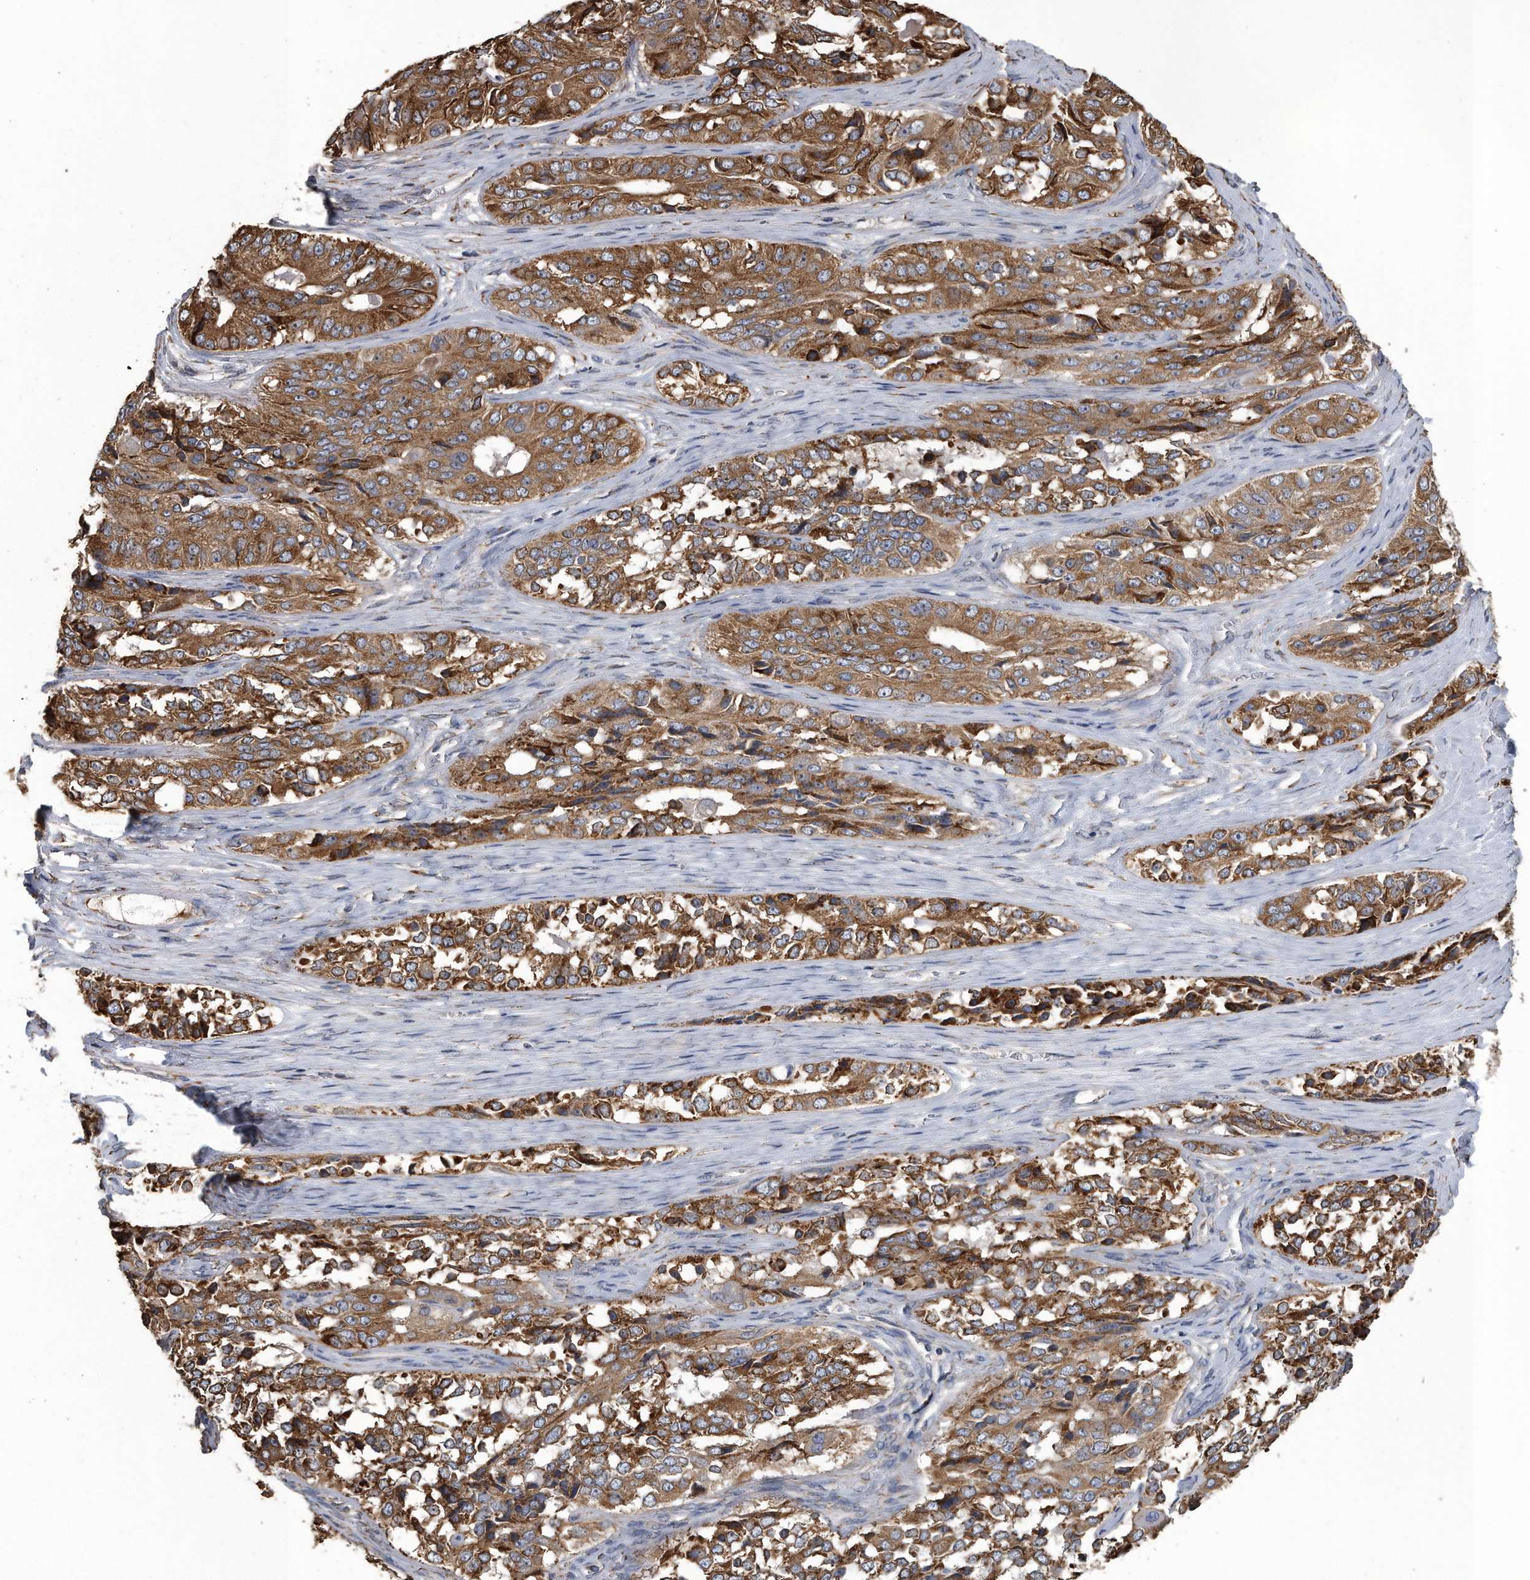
{"staining": {"intensity": "moderate", "quantity": ">75%", "location": "cytoplasmic/membranous"}, "tissue": "ovarian cancer", "cell_type": "Tumor cells", "image_type": "cancer", "snomed": [{"axis": "morphology", "description": "Carcinoma, endometroid"}, {"axis": "topography", "description": "Ovary"}], "caption": "High-power microscopy captured an IHC micrograph of ovarian endometroid carcinoma, revealing moderate cytoplasmic/membranous staining in approximately >75% of tumor cells. Nuclei are stained in blue.", "gene": "PCLO", "patient": {"sex": "female", "age": 51}}